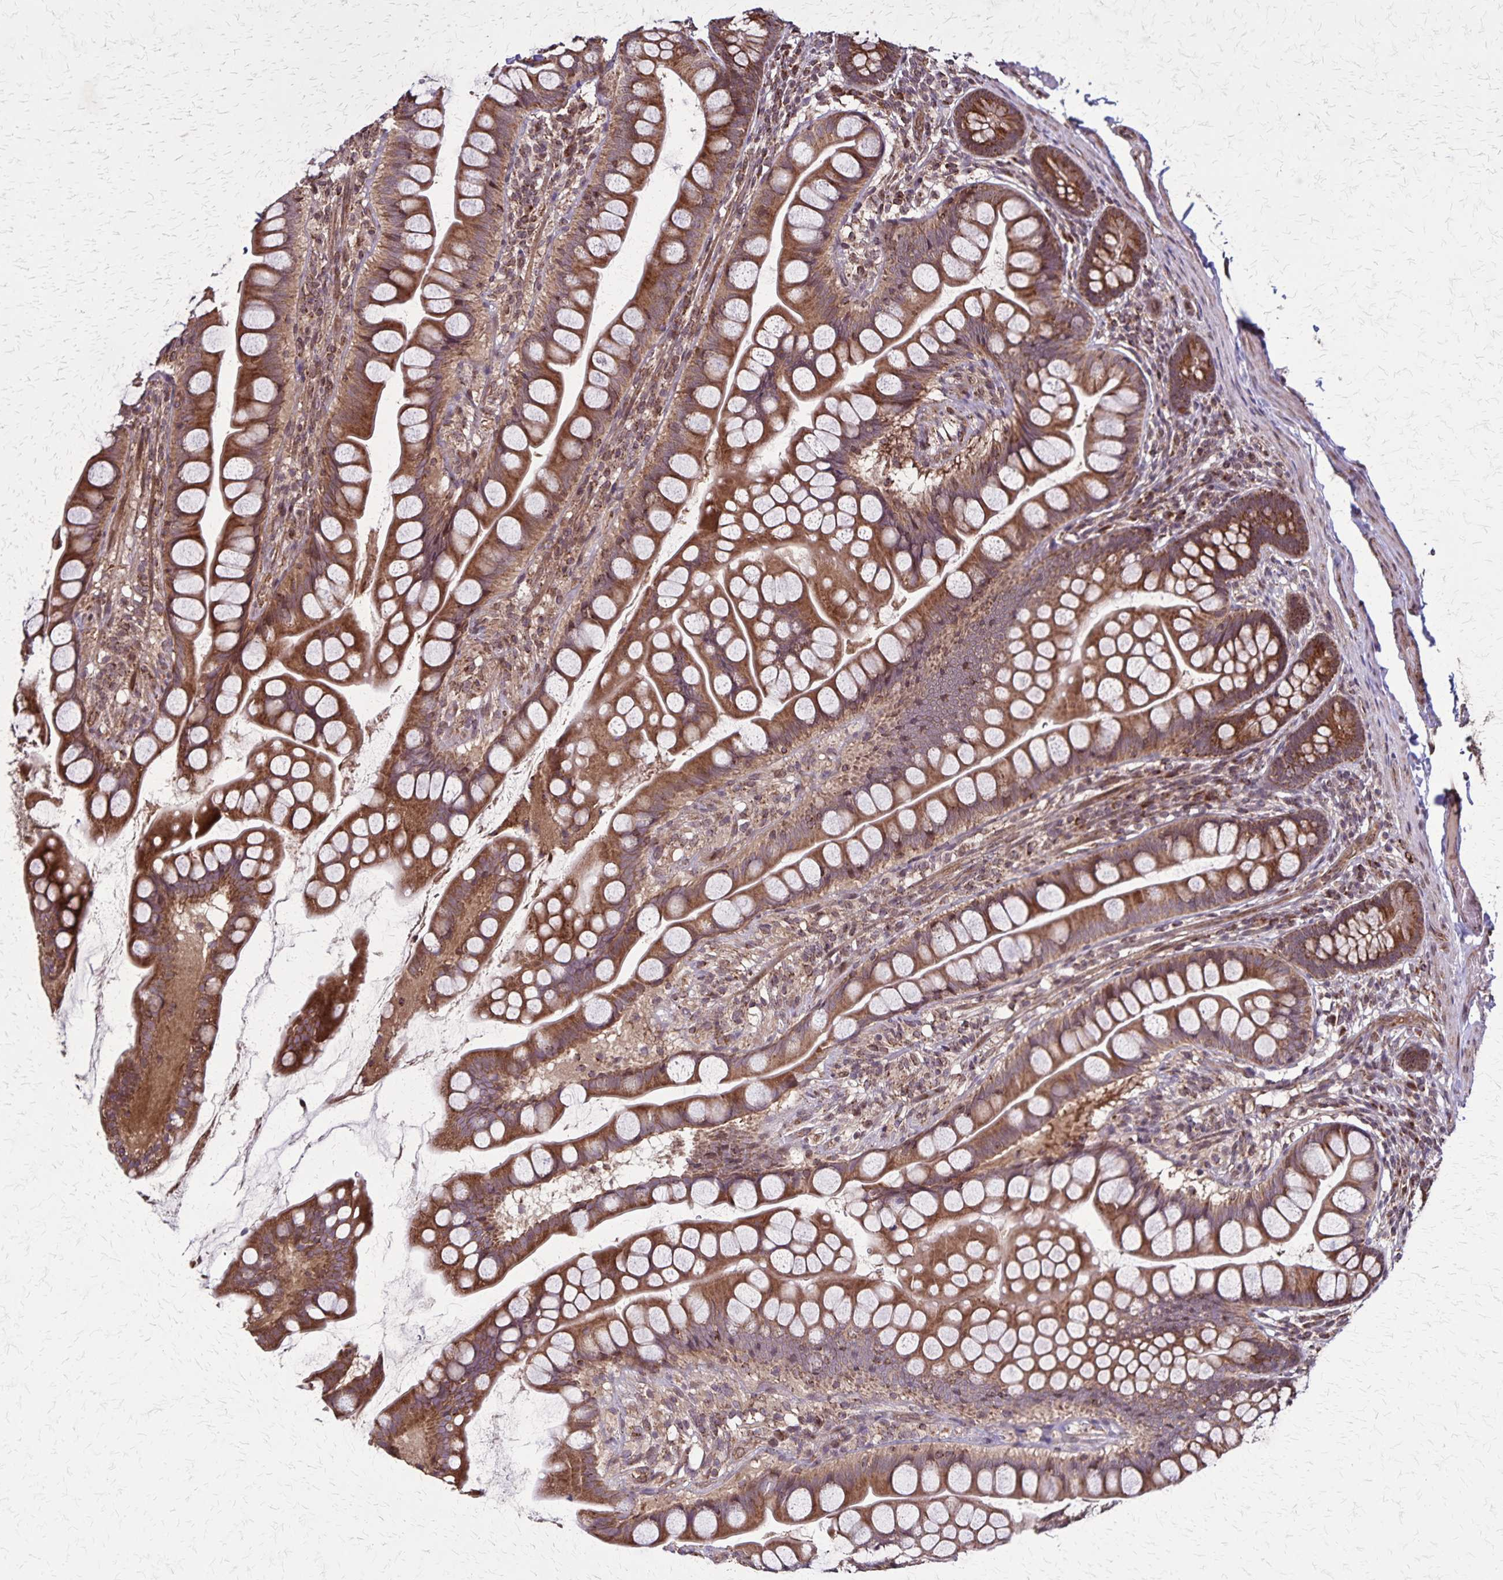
{"staining": {"intensity": "strong", "quantity": ">75%", "location": "cytoplasmic/membranous"}, "tissue": "small intestine", "cell_type": "Glandular cells", "image_type": "normal", "snomed": [{"axis": "morphology", "description": "Normal tissue, NOS"}, {"axis": "topography", "description": "Small intestine"}], "caption": "Protein staining exhibits strong cytoplasmic/membranous staining in about >75% of glandular cells in benign small intestine. (Stains: DAB in brown, nuclei in blue, Microscopy: brightfield microscopy at high magnification).", "gene": "NFS1", "patient": {"sex": "male", "age": 70}}